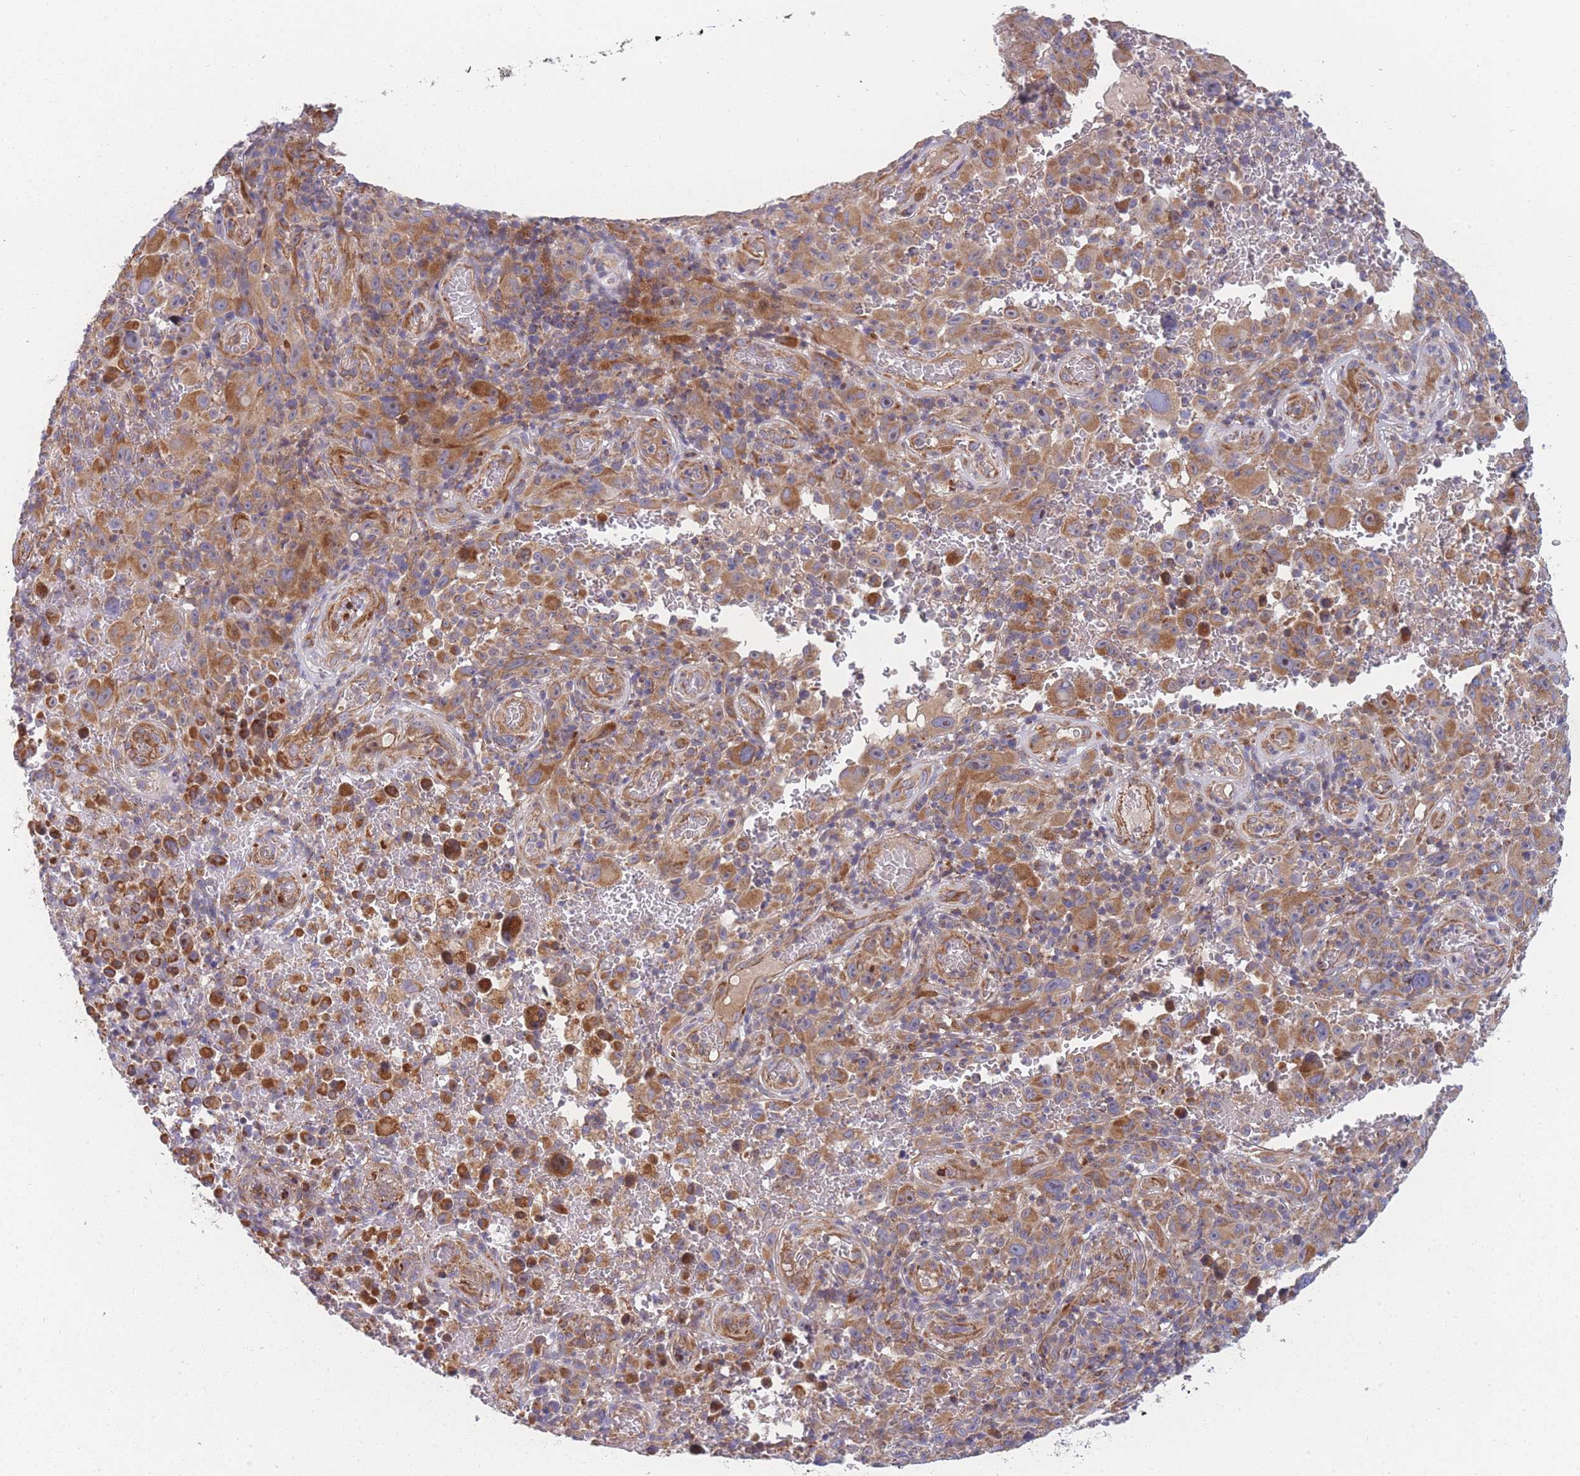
{"staining": {"intensity": "moderate", "quantity": ">75%", "location": "cytoplasmic/membranous"}, "tissue": "melanoma", "cell_type": "Tumor cells", "image_type": "cancer", "snomed": [{"axis": "morphology", "description": "Malignant melanoma, NOS"}, {"axis": "topography", "description": "Skin"}], "caption": "Immunohistochemistry (IHC) of malignant melanoma displays medium levels of moderate cytoplasmic/membranous positivity in about >75% of tumor cells.", "gene": "MTRES1", "patient": {"sex": "female", "age": 82}}